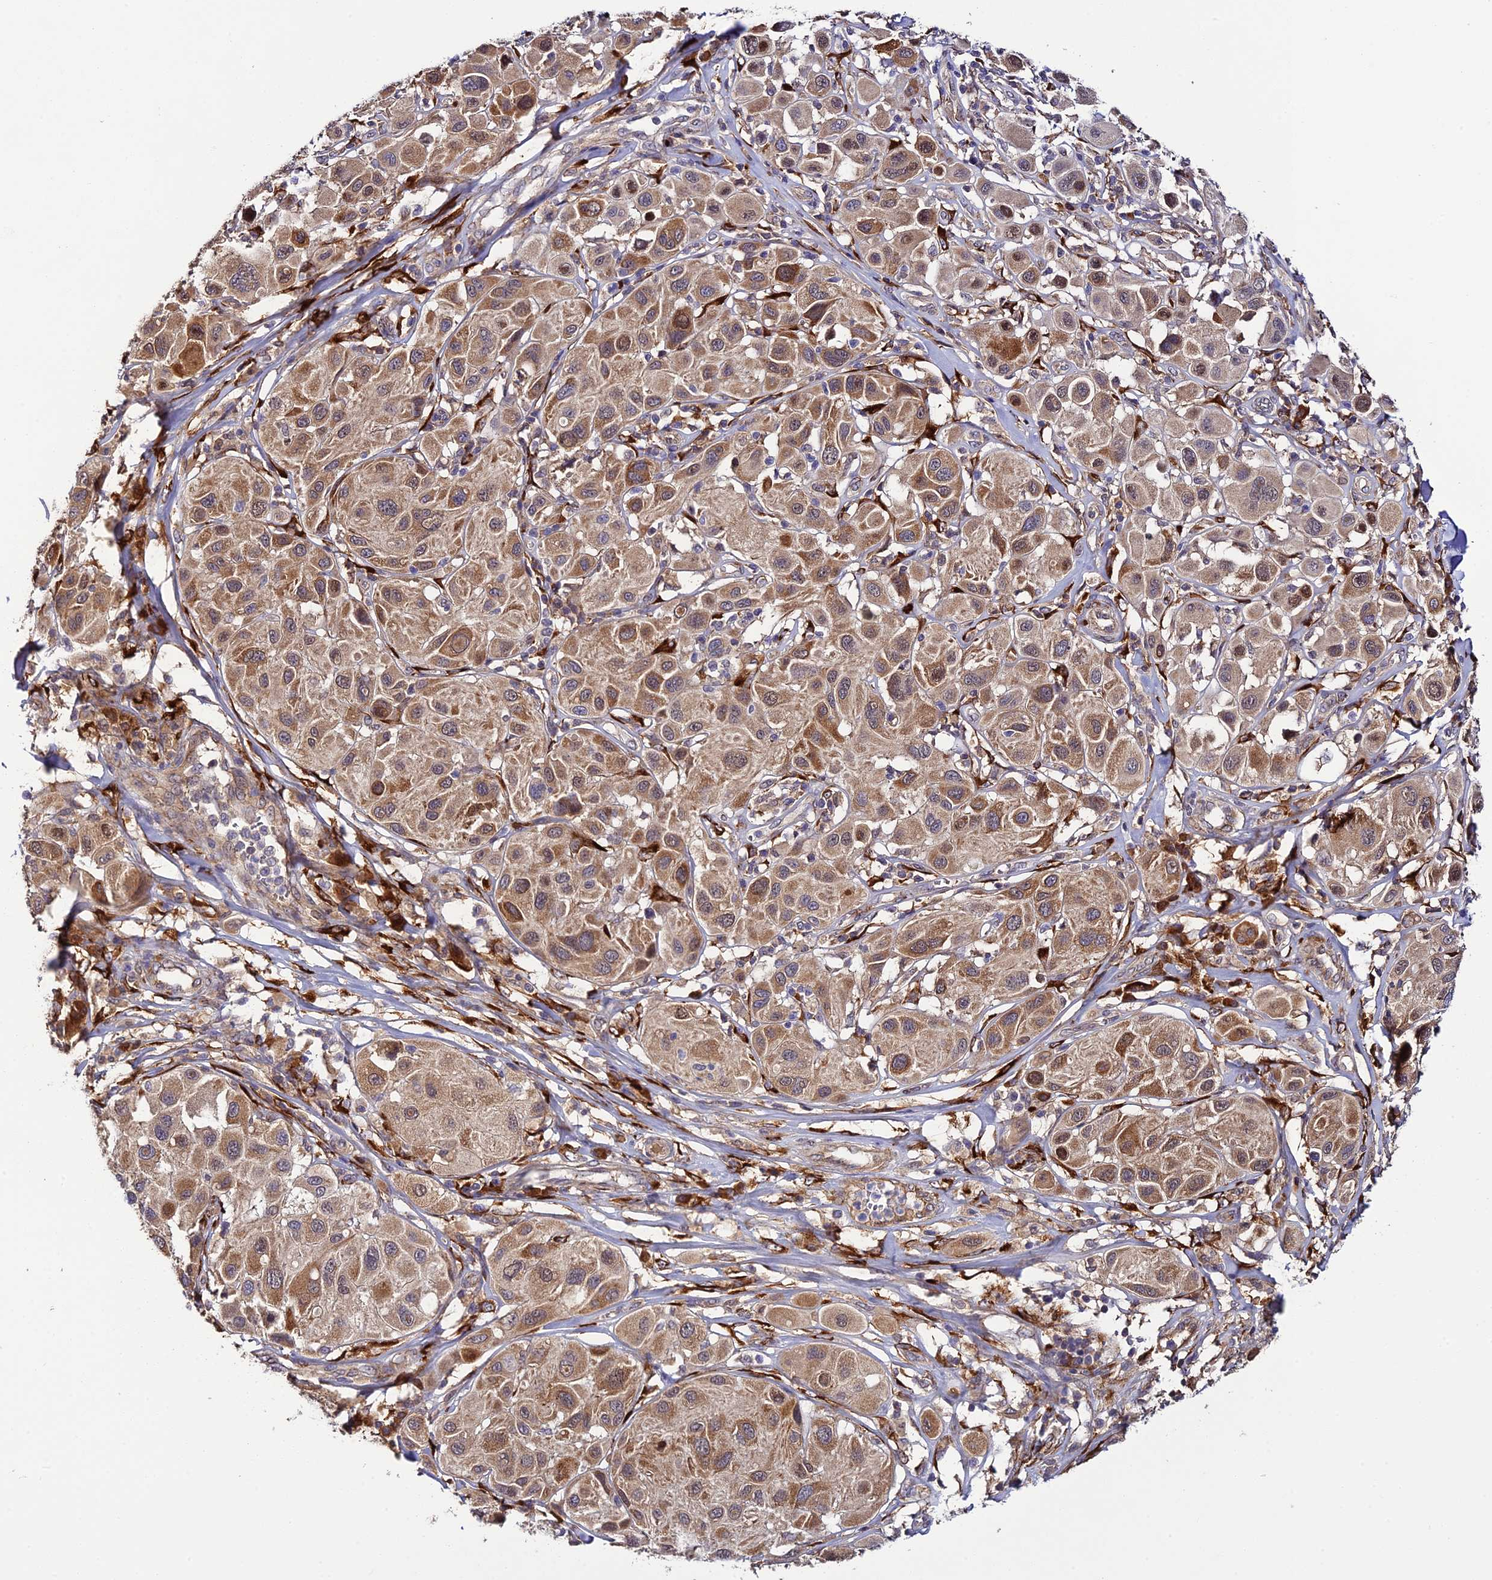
{"staining": {"intensity": "moderate", "quantity": ">75%", "location": "cytoplasmic/membranous"}, "tissue": "melanoma", "cell_type": "Tumor cells", "image_type": "cancer", "snomed": [{"axis": "morphology", "description": "Malignant melanoma, Metastatic site"}, {"axis": "topography", "description": "Skin"}], "caption": "DAB (3,3'-diaminobenzidine) immunohistochemical staining of malignant melanoma (metastatic site) exhibits moderate cytoplasmic/membranous protein expression in approximately >75% of tumor cells.", "gene": "P3H3", "patient": {"sex": "male", "age": 41}}